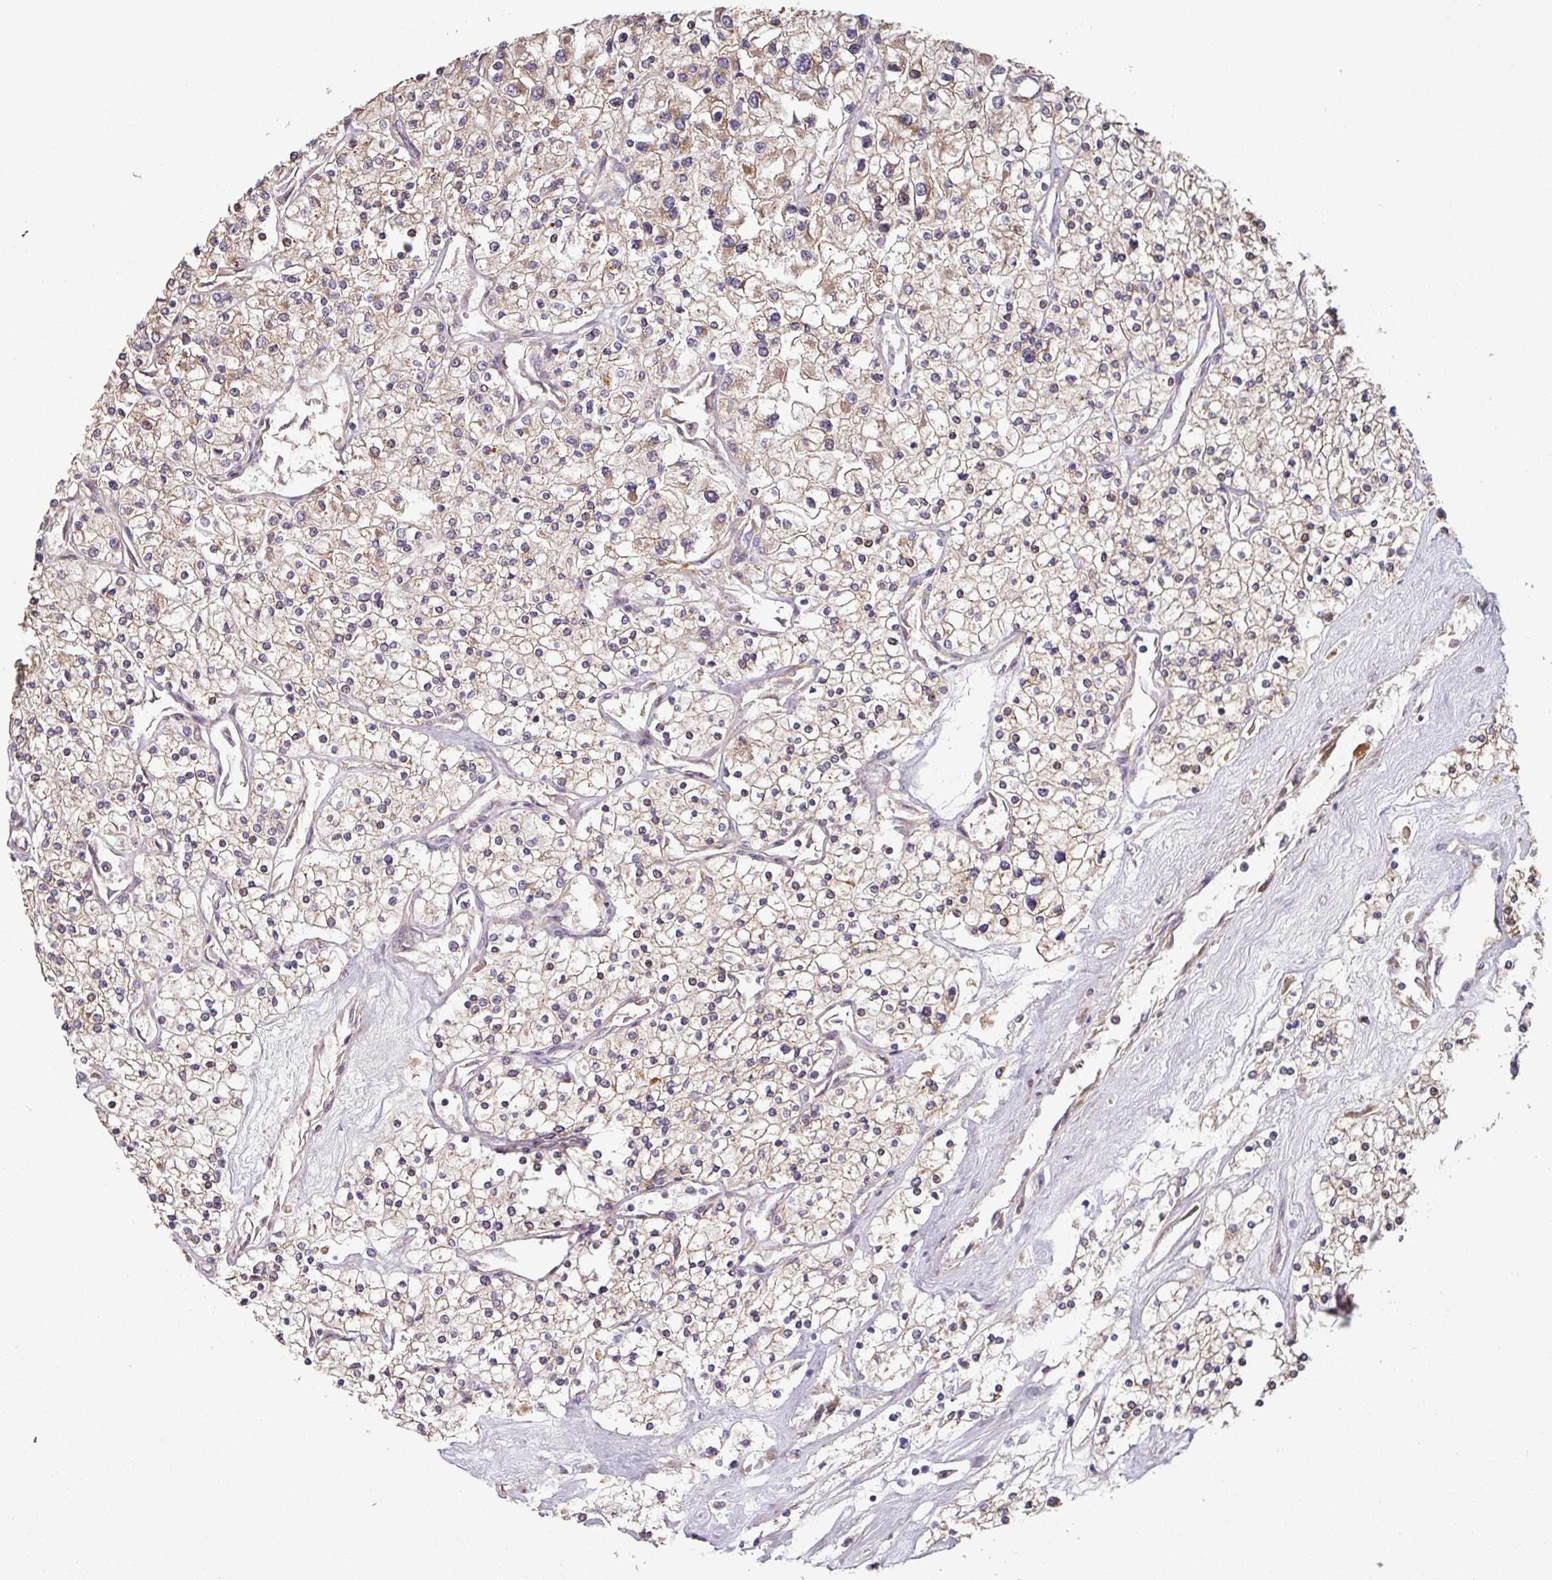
{"staining": {"intensity": "weak", "quantity": "<25%", "location": "cytoplasmic/membranous"}, "tissue": "renal cancer", "cell_type": "Tumor cells", "image_type": "cancer", "snomed": [{"axis": "morphology", "description": "Adenocarcinoma, NOS"}, {"axis": "topography", "description": "Kidney"}], "caption": "Immunohistochemistry micrograph of renal adenocarcinoma stained for a protein (brown), which exhibits no expression in tumor cells.", "gene": "SIK1", "patient": {"sex": "male", "age": 80}}